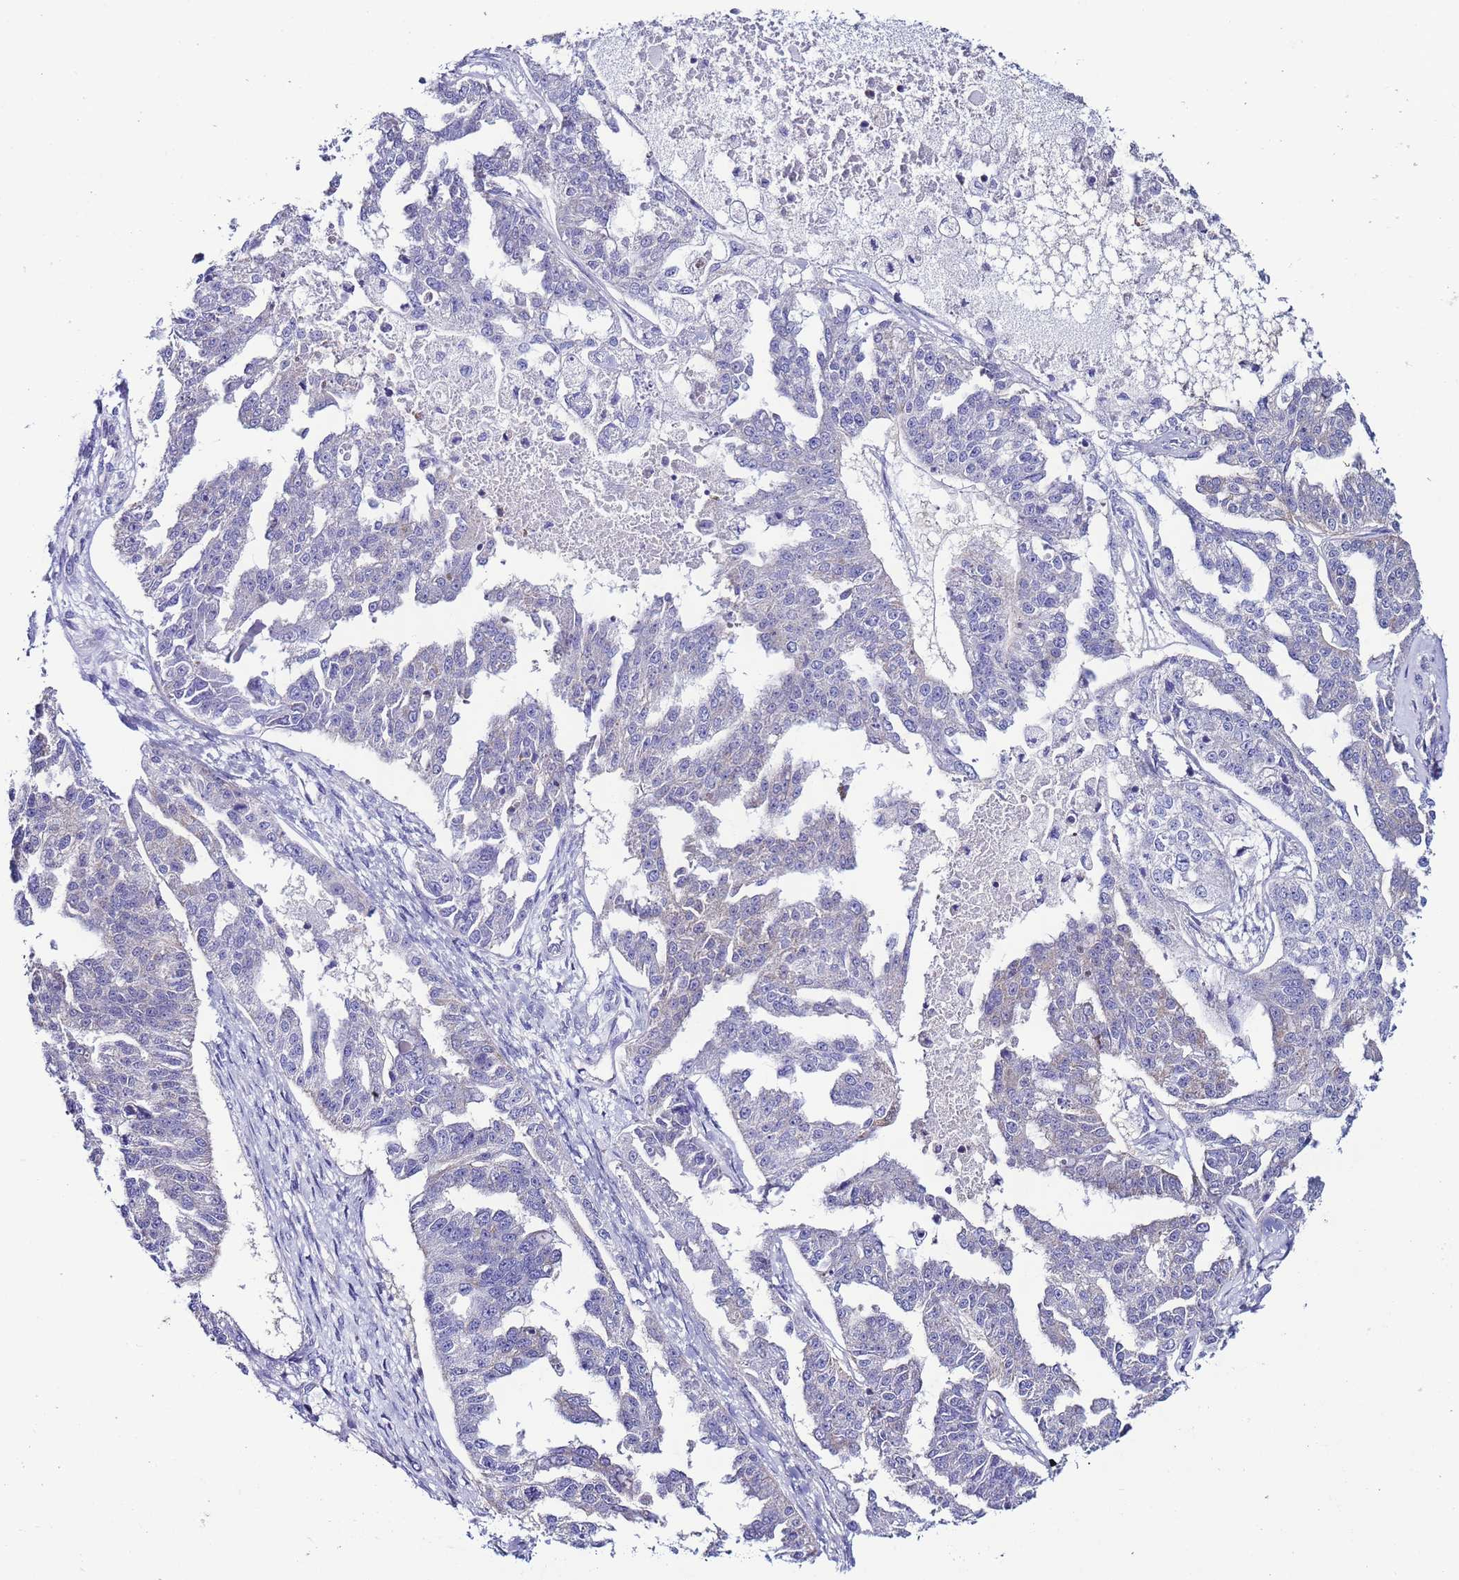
{"staining": {"intensity": "negative", "quantity": "none", "location": "none"}, "tissue": "ovarian cancer", "cell_type": "Tumor cells", "image_type": "cancer", "snomed": [{"axis": "morphology", "description": "Cystadenocarcinoma, serous, NOS"}, {"axis": "topography", "description": "Ovary"}], "caption": "Photomicrograph shows no protein expression in tumor cells of ovarian serous cystadenocarcinoma tissue. The staining was performed using DAB (3,3'-diaminobenzidine) to visualize the protein expression in brown, while the nuclei were stained in blue with hematoxylin (Magnification: 20x).", "gene": "UEVLD", "patient": {"sex": "female", "age": 58}}